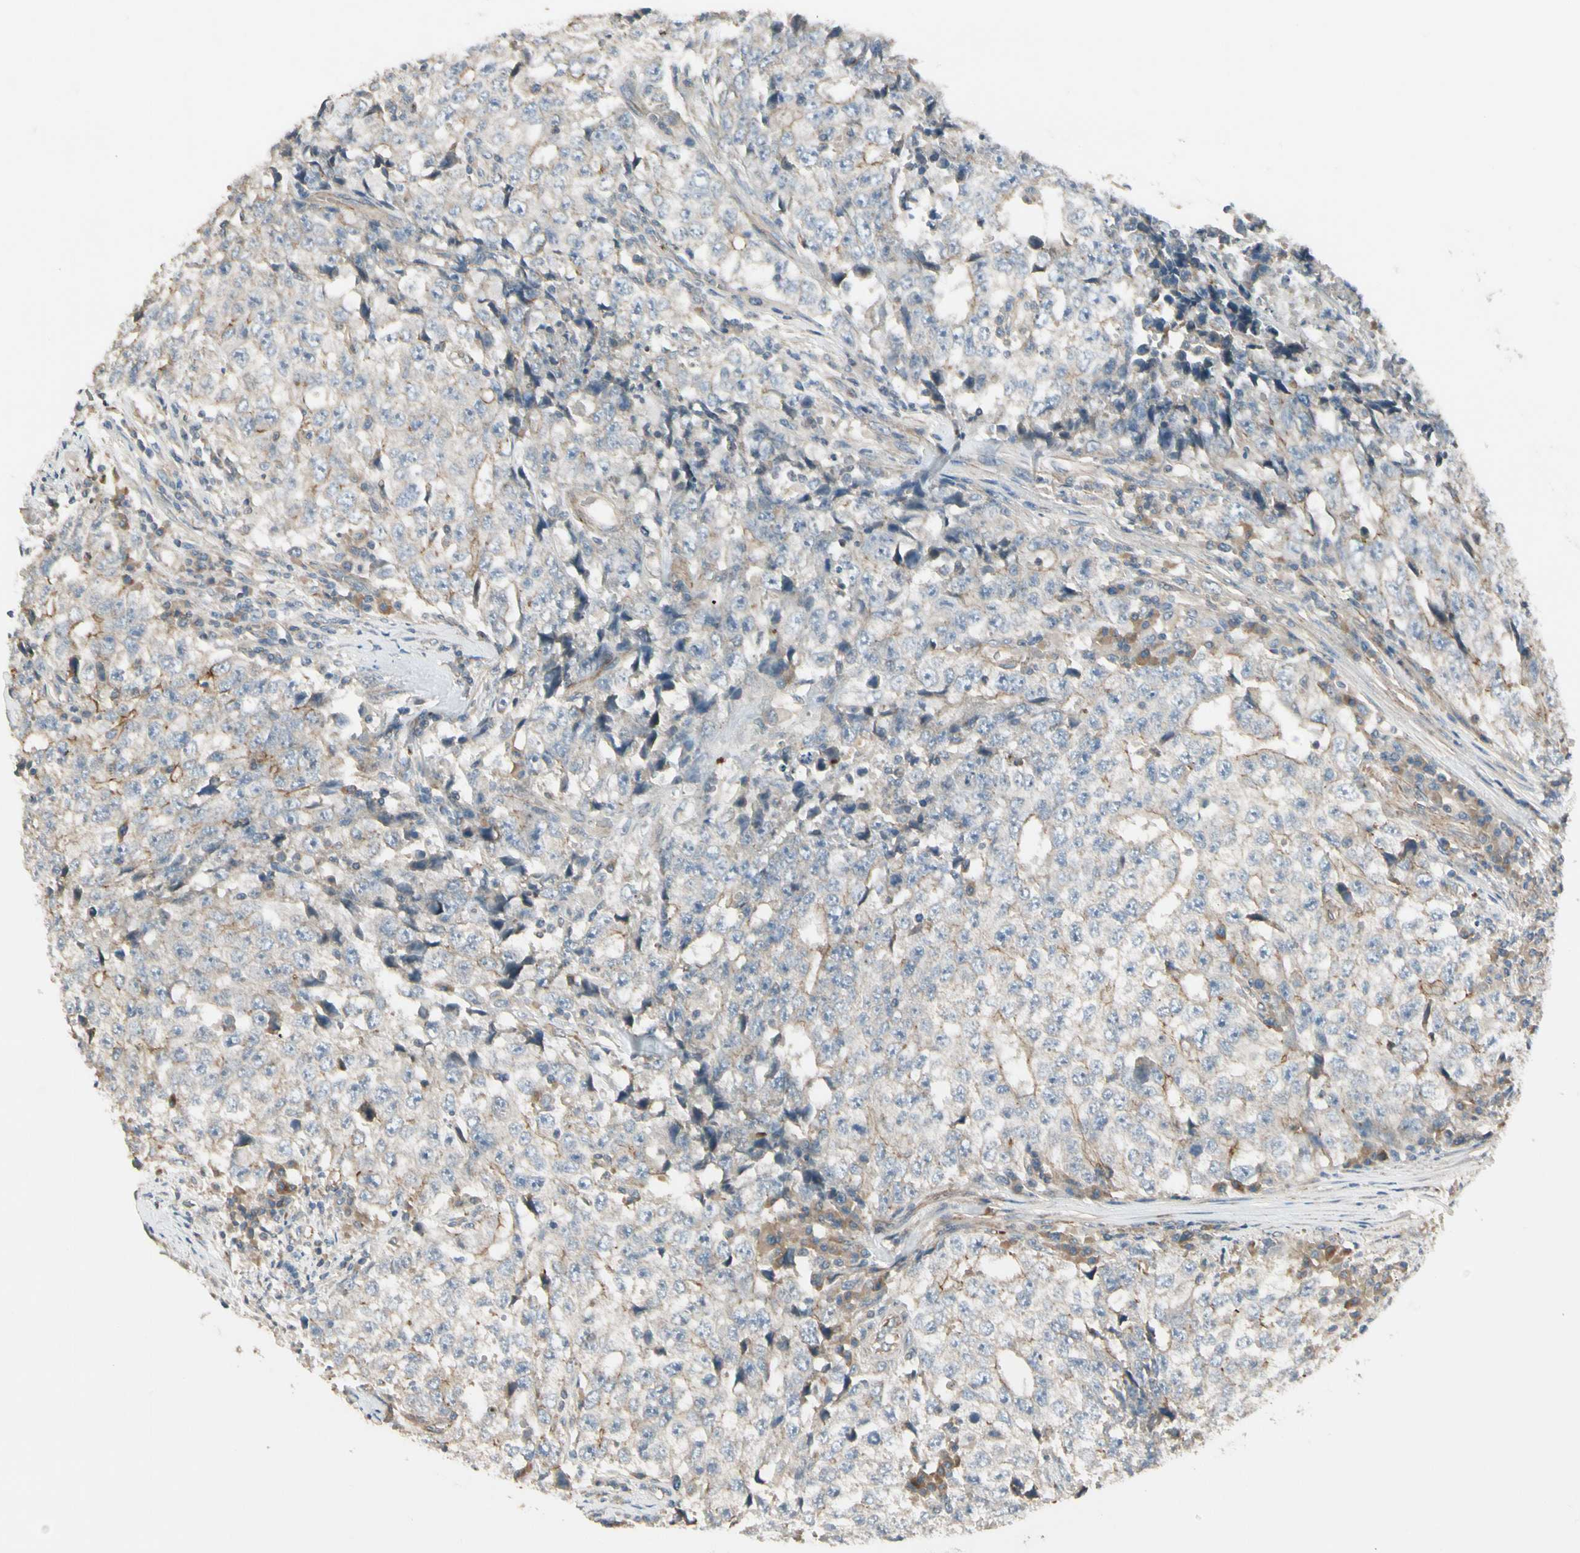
{"staining": {"intensity": "weak", "quantity": "<25%", "location": "cytoplasmic/membranous"}, "tissue": "testis cancer", "cell_type": "Tumor cells", "image_type": "cancer", "snomed": [{"axis": "morphology", "description": "Necrosis, NOS"}, {"axis": "morphology", "description": "Carcinoma, Embryonal, NOS"}, {"axis": "topography", "description": "Testis"}], "caption": "The histopathology image exhibits no significant positivity in tumor cells of testis cancer. The staining was performed using DAB to visualize the protein expression in brown, while the nuclei were stained in blue with hematoxylin (Magnification: 20x).", "gene": "PPP3CB", "patient": {"sex": "male", "age": 19}}